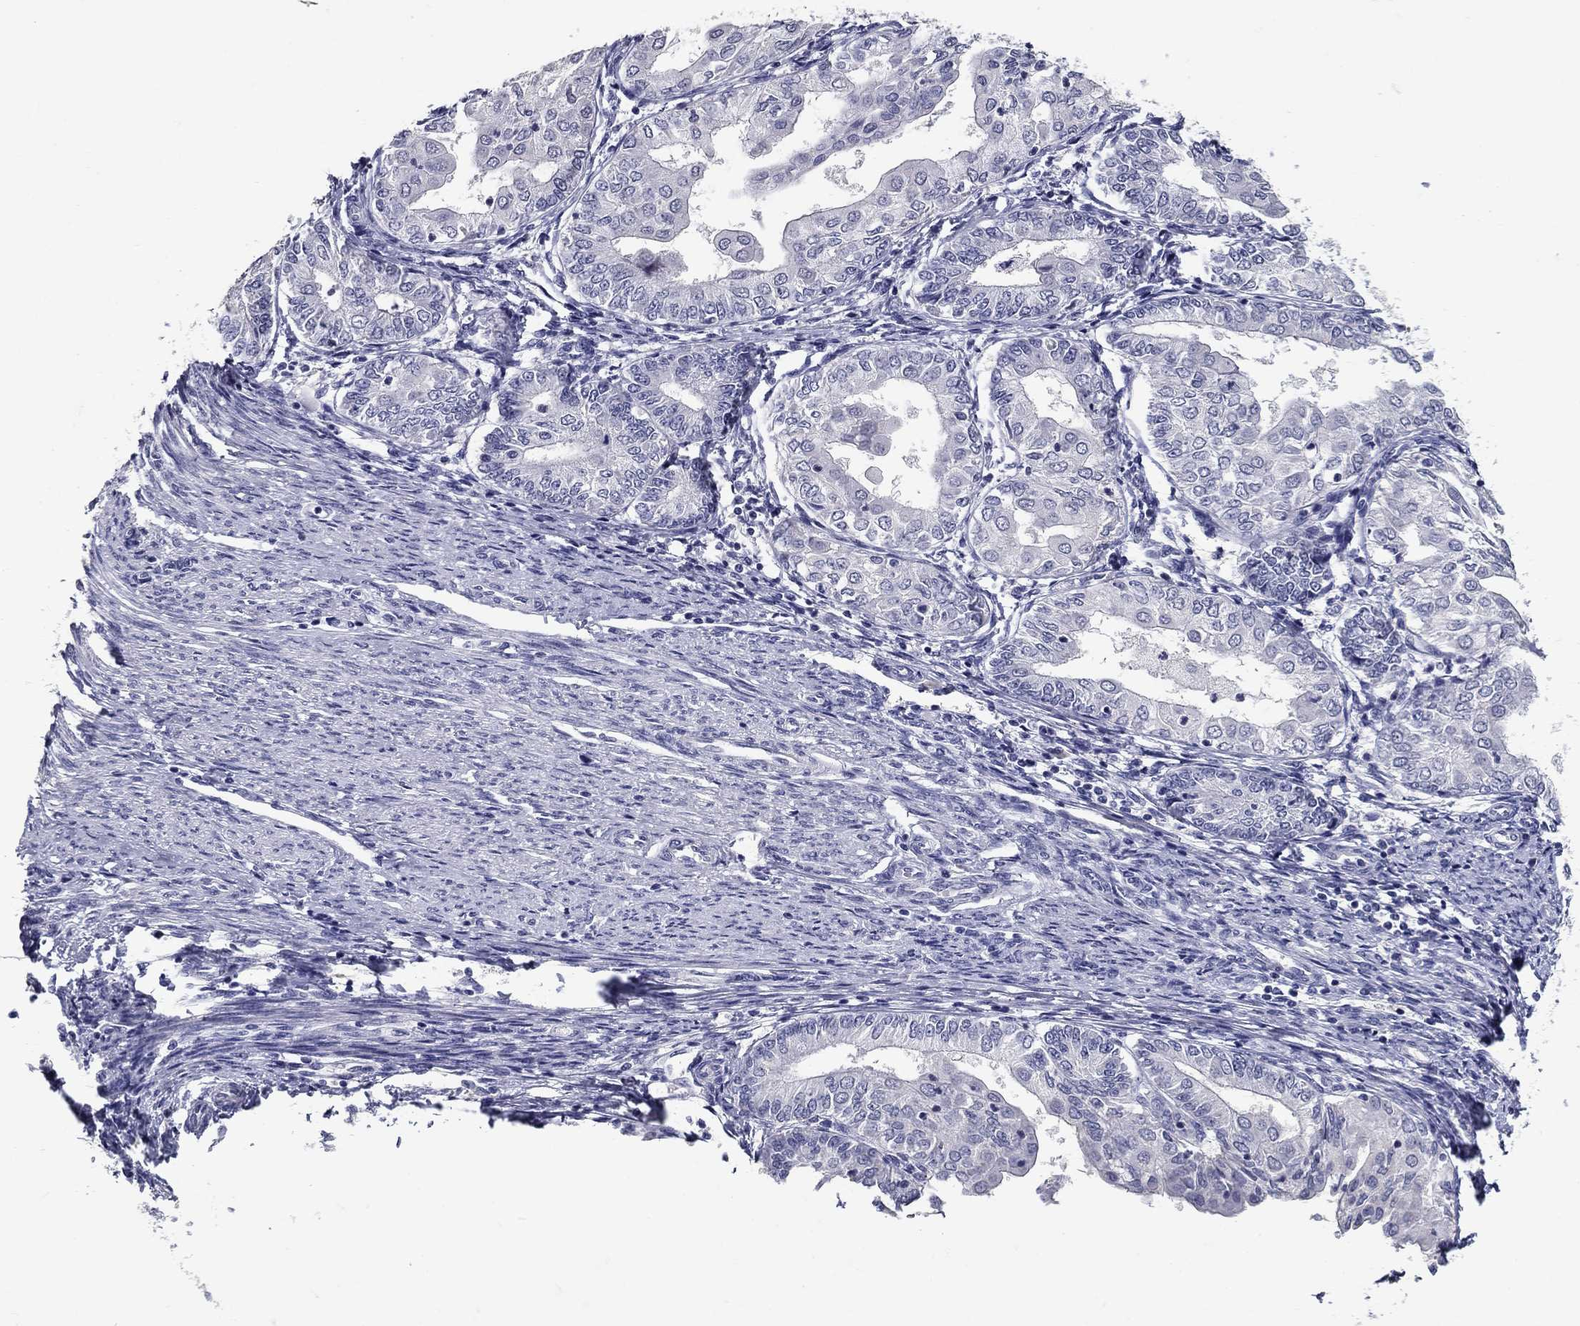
{"staining": {"intensity": "negative", "quantity": "none", "location": "none"}, "tissue": "endometrial cancer", "cell_type": "Tumor cells", "image_type": "cancer", "snomed": [{"axis": "morphology", "description": "Adenocarcinoma, NOS"}, {"axis": "topography", "description": "Endometrium"}], "caption": "This photomicrograph is of endometrial adenocarcinoma stained with immunohistochemistry to label a protein in brown with the nuclei are counter-stained blue. There is no positivity in tumor cells.", "gene": "POMC", "patient": {"sex": "female", "age": 68}}